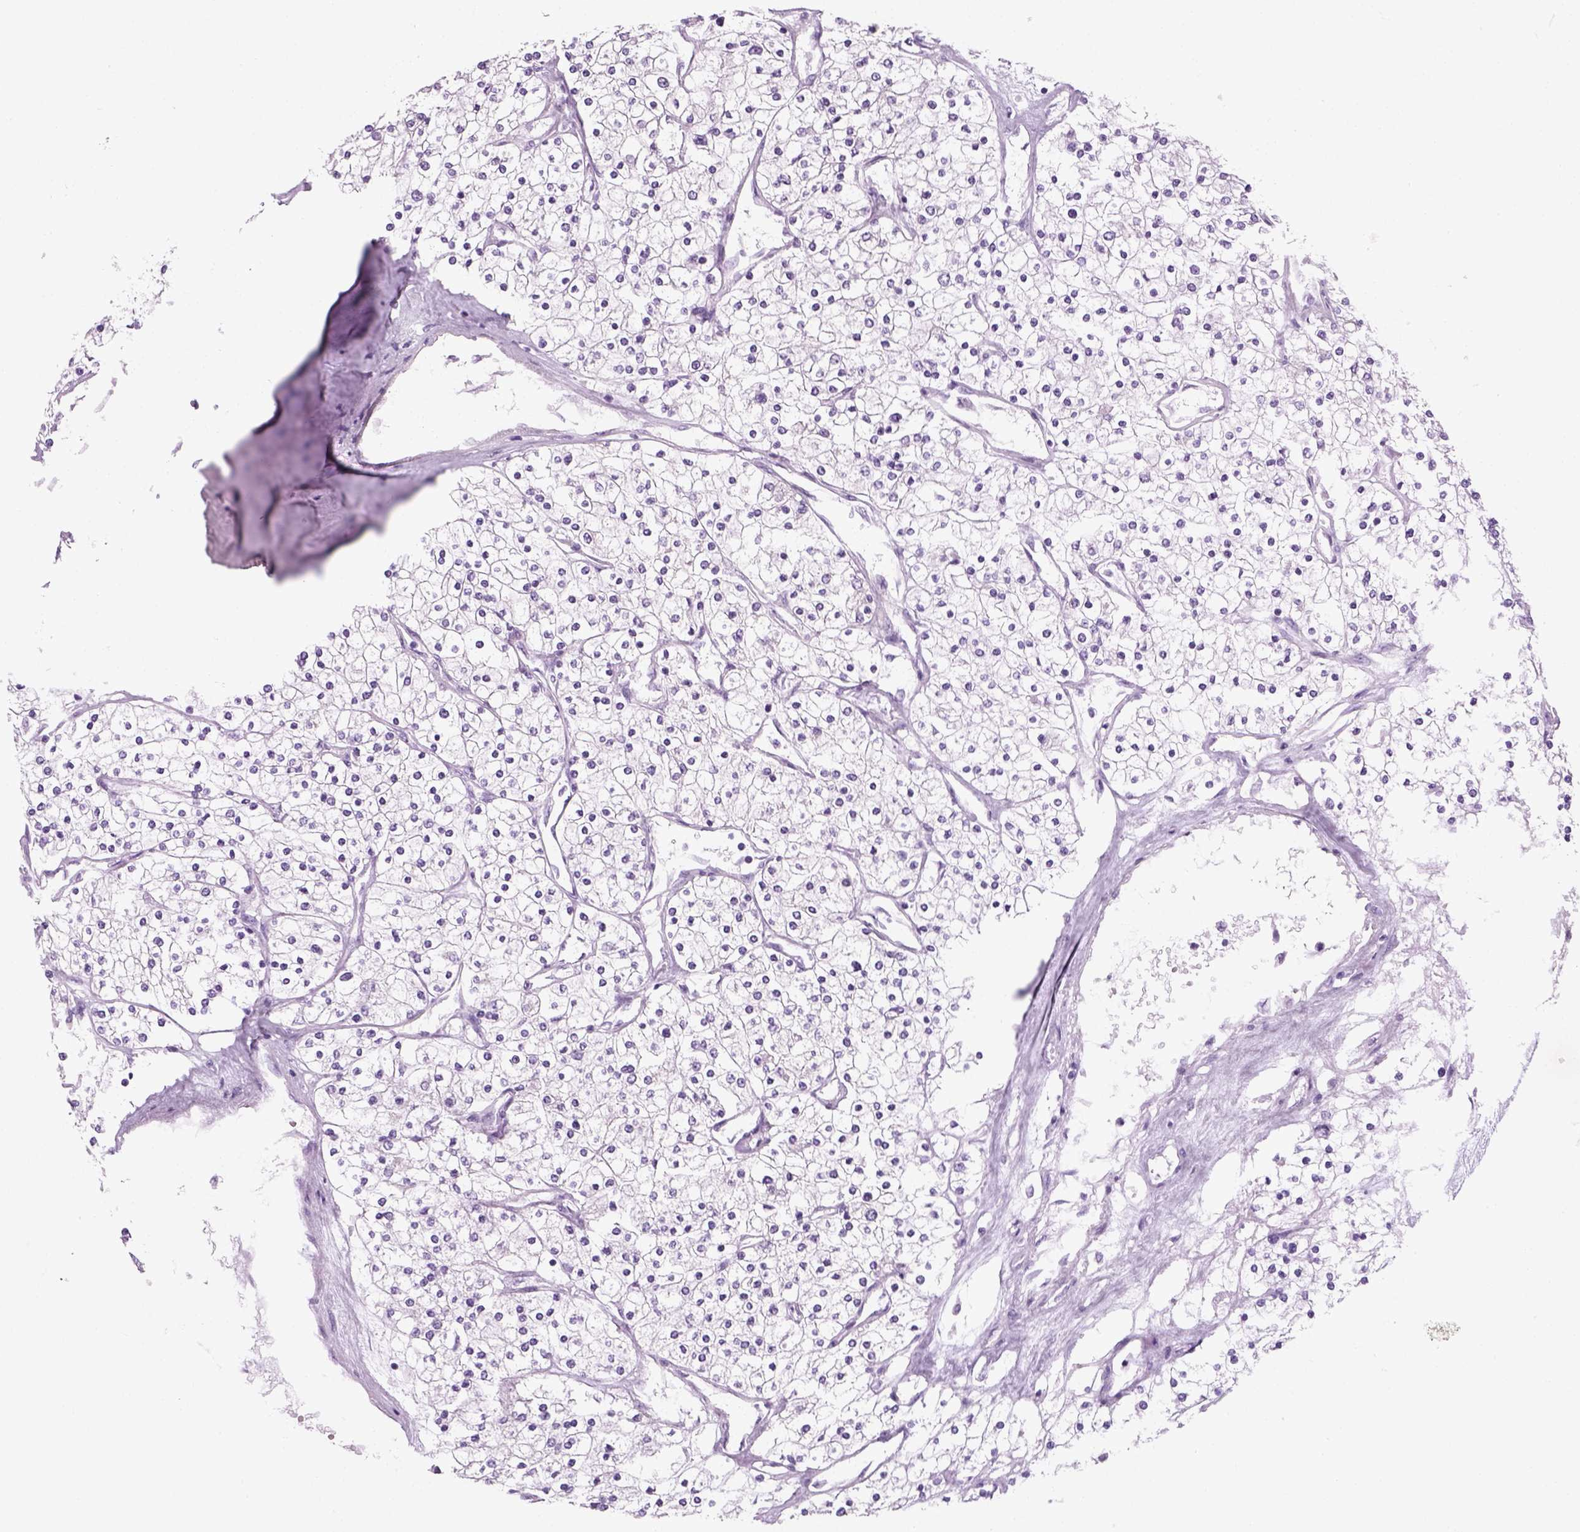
{"staining": {"intensity": "negative", "quantity": "none", "location": "none"}, "tissue": "renal cancer", "cell_type": "Tumor cells", "image_type": "cancer", "snomed": [{"axis": "morphology", "description": "Adenocarcinoma, NOS"}, {"axis": "topography", "description": "Kidney"}], "caption": "This is a photomicrograph of immunohistochemistry staining of adenocarcinoma (renal), which shows no staining in tumor cells. The staining is performed using DAB (3,3'-diaminobenzidine) brown chromogen with nuclei counter-stained in using hematoxylin.", "gene": "SLC12A5", "patient": {"sex": "male", "age": 80}}